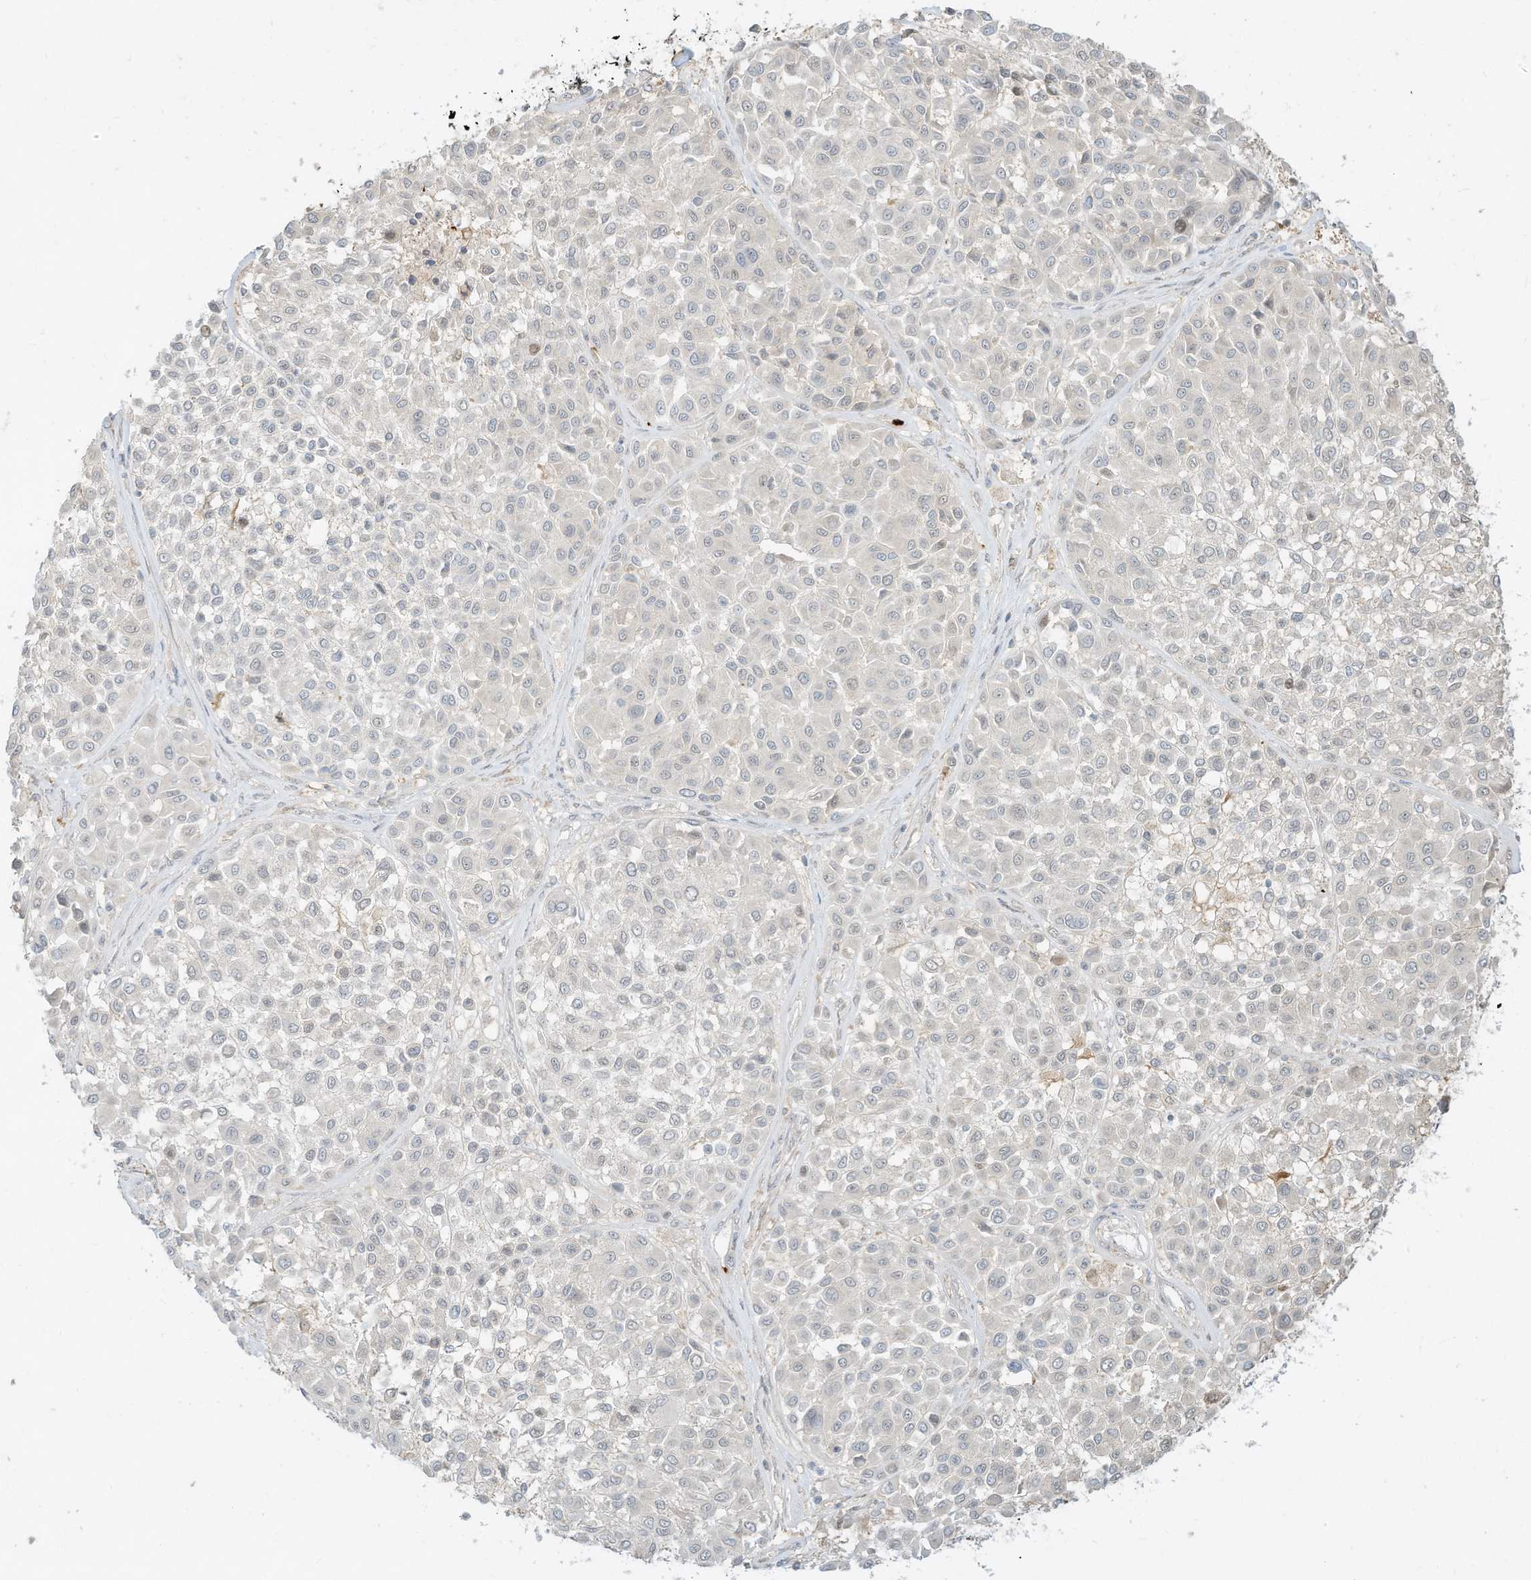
{"staining": {"intensity": "negative", "quantity": "none", "location": "none"}, "tissue": "melanoma", "cell_type": "Tumor cells", "image_type": "cancer", "snomed": [{"axis": "morphology", "description": "Malignant melanoma, Metastatic site"}, {"axis": "topography", "description": "Soft tissue"}], "caption": "Malignant melanoma (metastatic site) was stained to show a protein in brown. There is no significant expression in tumor cells. (DAB immunohistochemistry with hematoxylin counter stain).", "gene": "OFD1", "patient": {"sex": "male", "age": 41}}